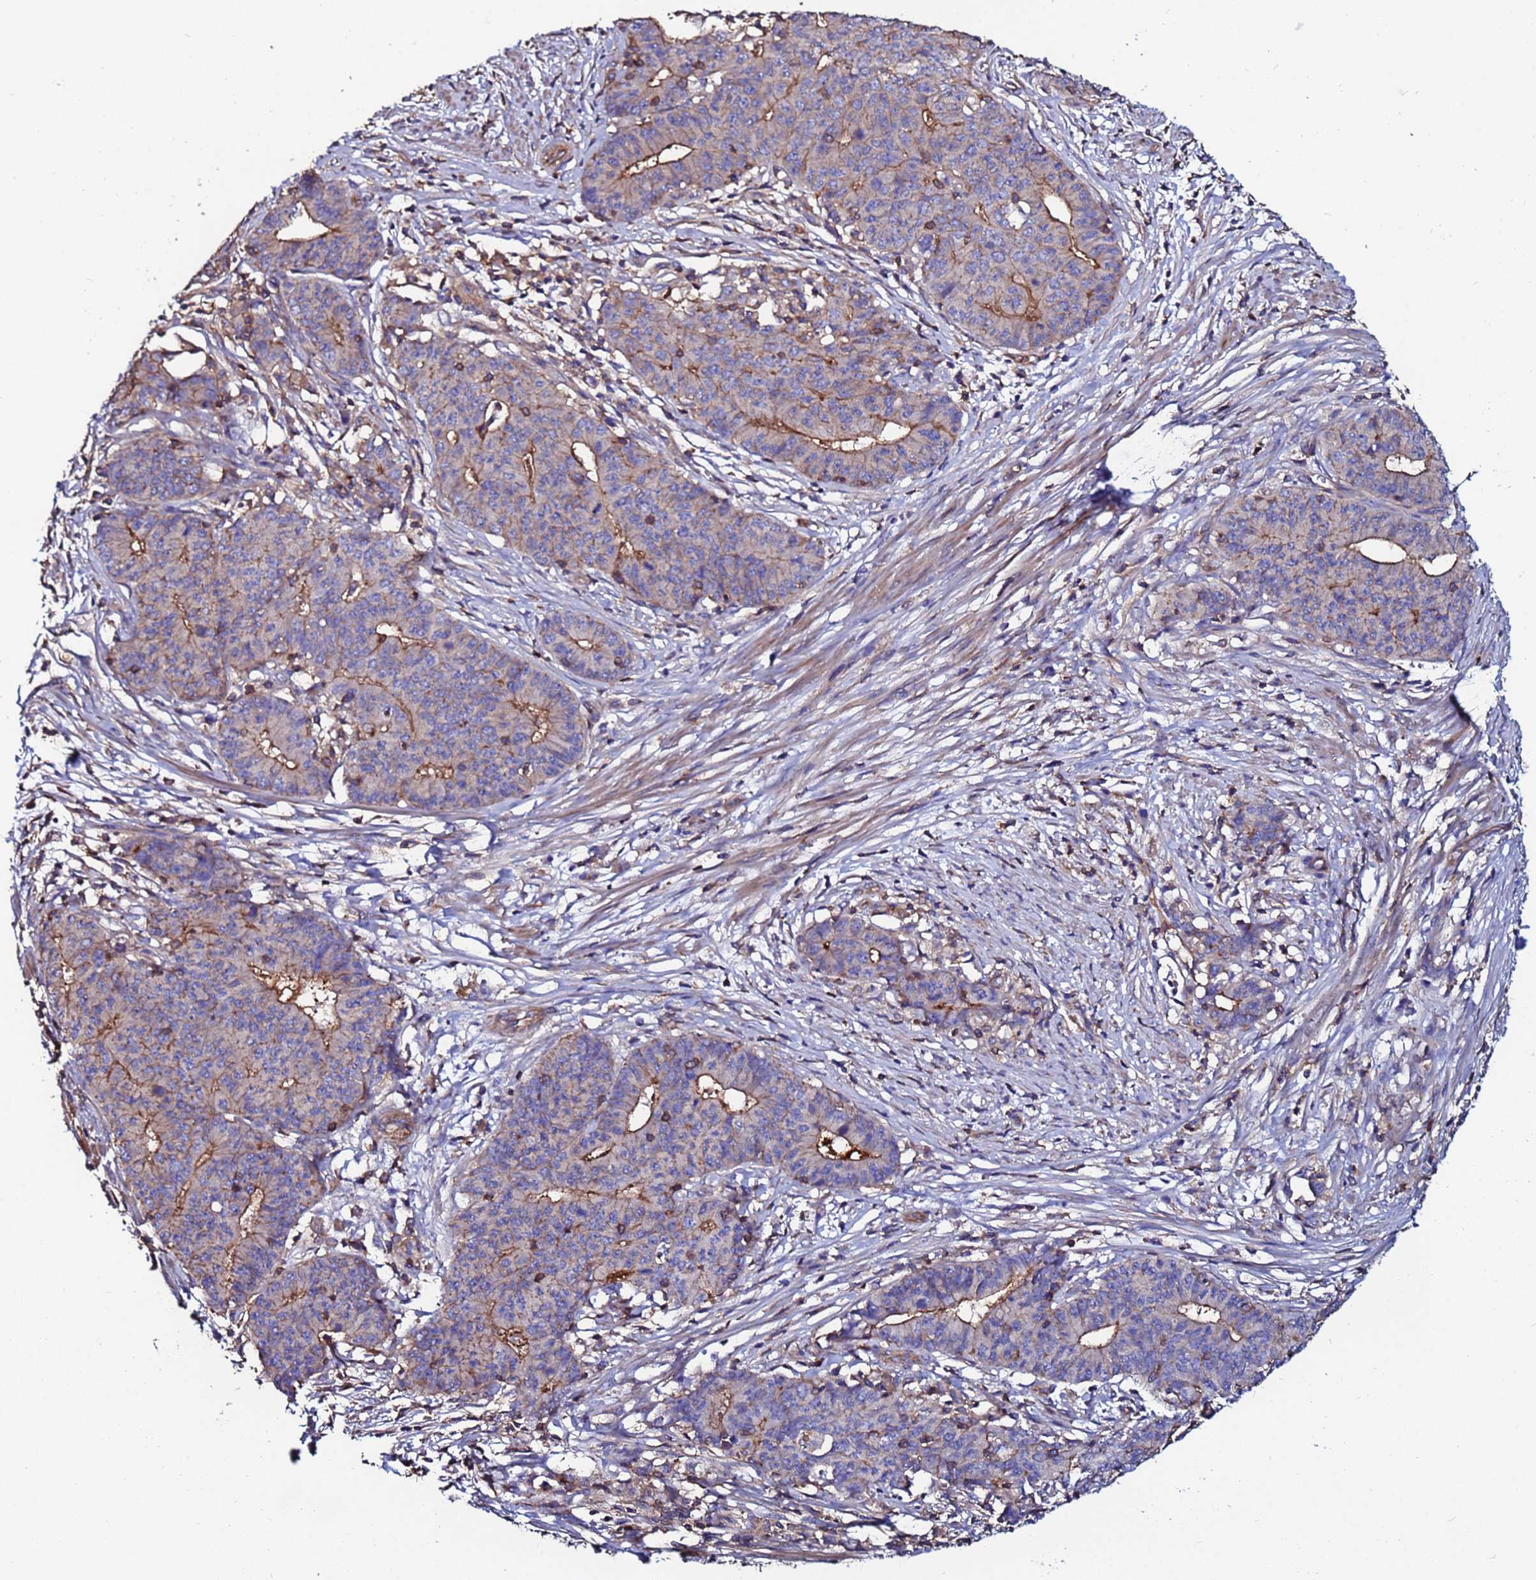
{"staining": {"intensity": "moderate", "quantity": "25%-75%", "location": "cytoplasmic/membranous"}, "tissue": "endometrial cancer", "cell_type": "Tumor cells", "image_type": "cancer", "snomed": [{"axis": "morphology", "description": "Adenocarcinoma, NOS"}, {"axis": "topography", "description": "Endometrium"}], "caption": "High-power microscopy captured an immunohistochemistry micrograph of endometrial adenocarcinoma, revealing moderate cytoplasmic/membranous expression in approximately 25%-75% of tumor cells. The staining was performed using DAB (3,3'-diaminobenzidine) to visualize the protein expression in brown, while the nuclei were stained in blue with hematoxylin (Magnification: 20x).", "gene": "POTEE", "patient": {"sex": "female", "age": 59}}